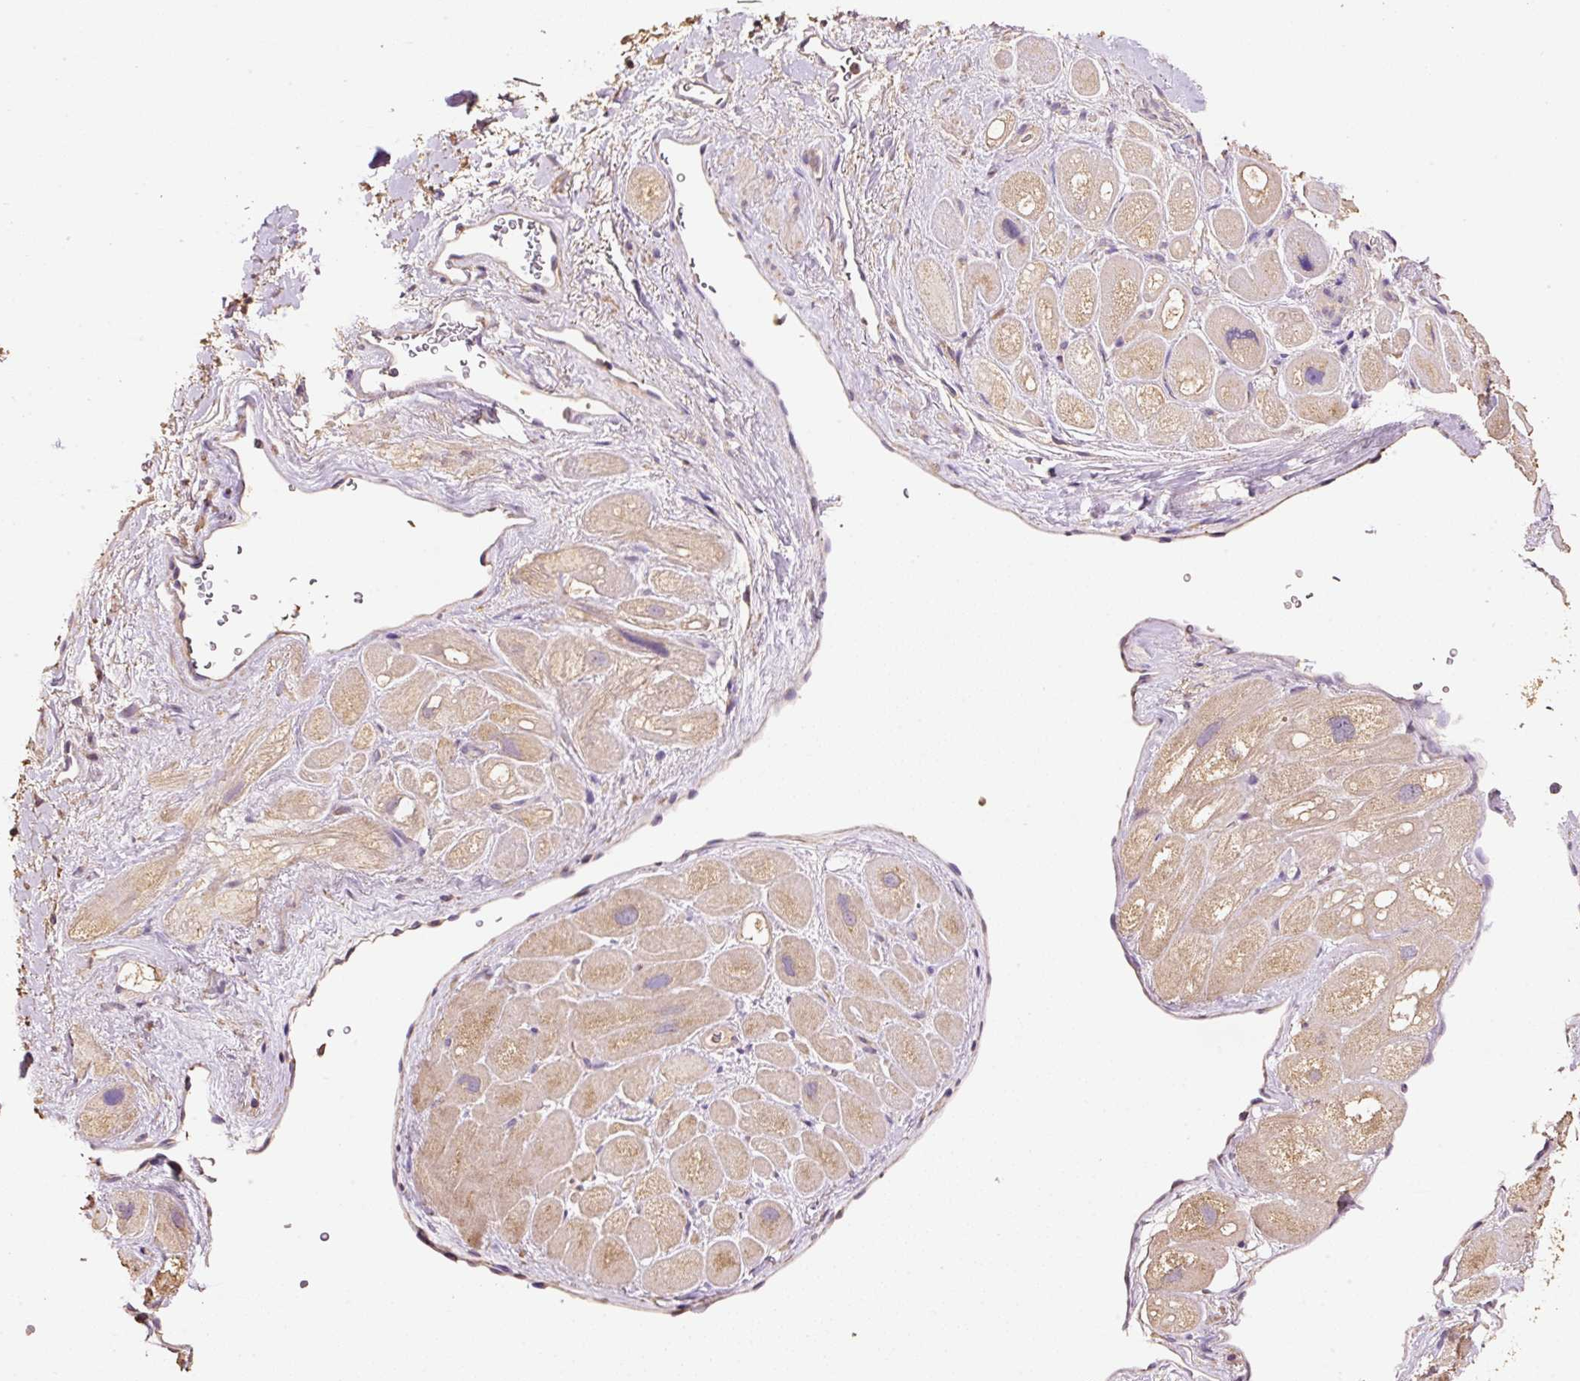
{"staining": {"intensity": "weak", "quantity": "25%-75%", "location": "cytoplasmic/membranous"}, "tissue": "heart muscle", "cell_type": "Cardiomyocytes", "image_type": "normal", "snomed": [{"axis": "morphology", "description": "Normal tissue, NOS"}, {"axis": "topography", "description": "Heart"}], "caption": "Normal heart muscle demonstrates weak cytoplasmic/membranous staining in approximately 25%-75% of cardiomyocytes The staining was performed using DAB, with brown indicating positive protein expression. Nuclei are stained blue with hematoxylin..", "gene": "HERC2", "patient": {"sex": "male", "age": 49}}